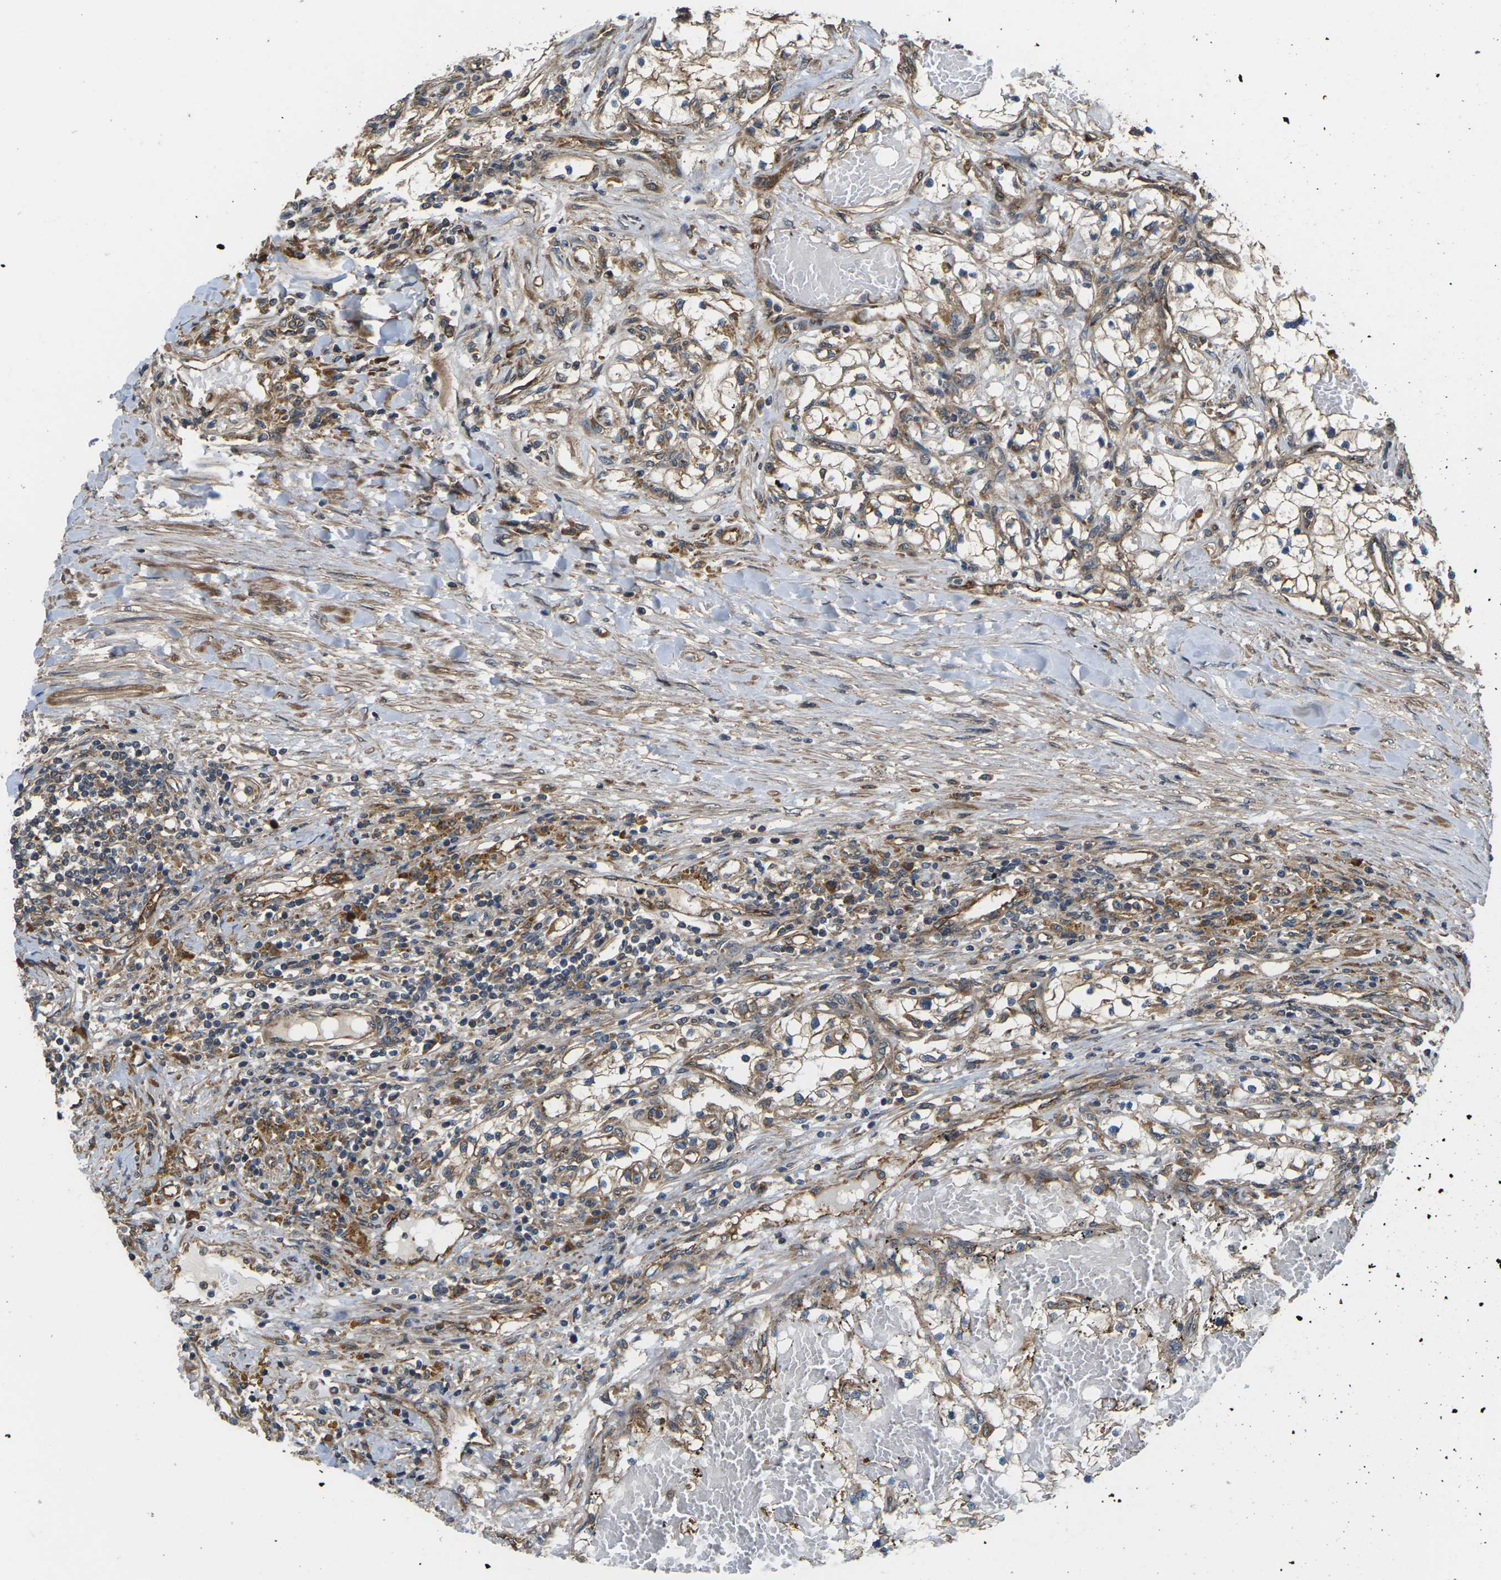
{"staining": {"intensity": "moderate", "quantity": ">75%", "location": "cytoplasmic/membranous"}, "tissue": "renal cancer", "cell_type": "Tumor cells", "image_type": "cancer", "snomed": [{"axis": "morphology", "description": "Adenocarcinoma, NOS"}, {"axis": "topography", "description": "Kidney"}], "caption": "Immunohistochemical staining of human renal cancer (adenocarcinoma) demonstrates moderate cytoplasmic/membranous protein positivity in about >75% of tumor cells.", "gene": "NRAS", "patient": {"sex": "male", "age": 68}}